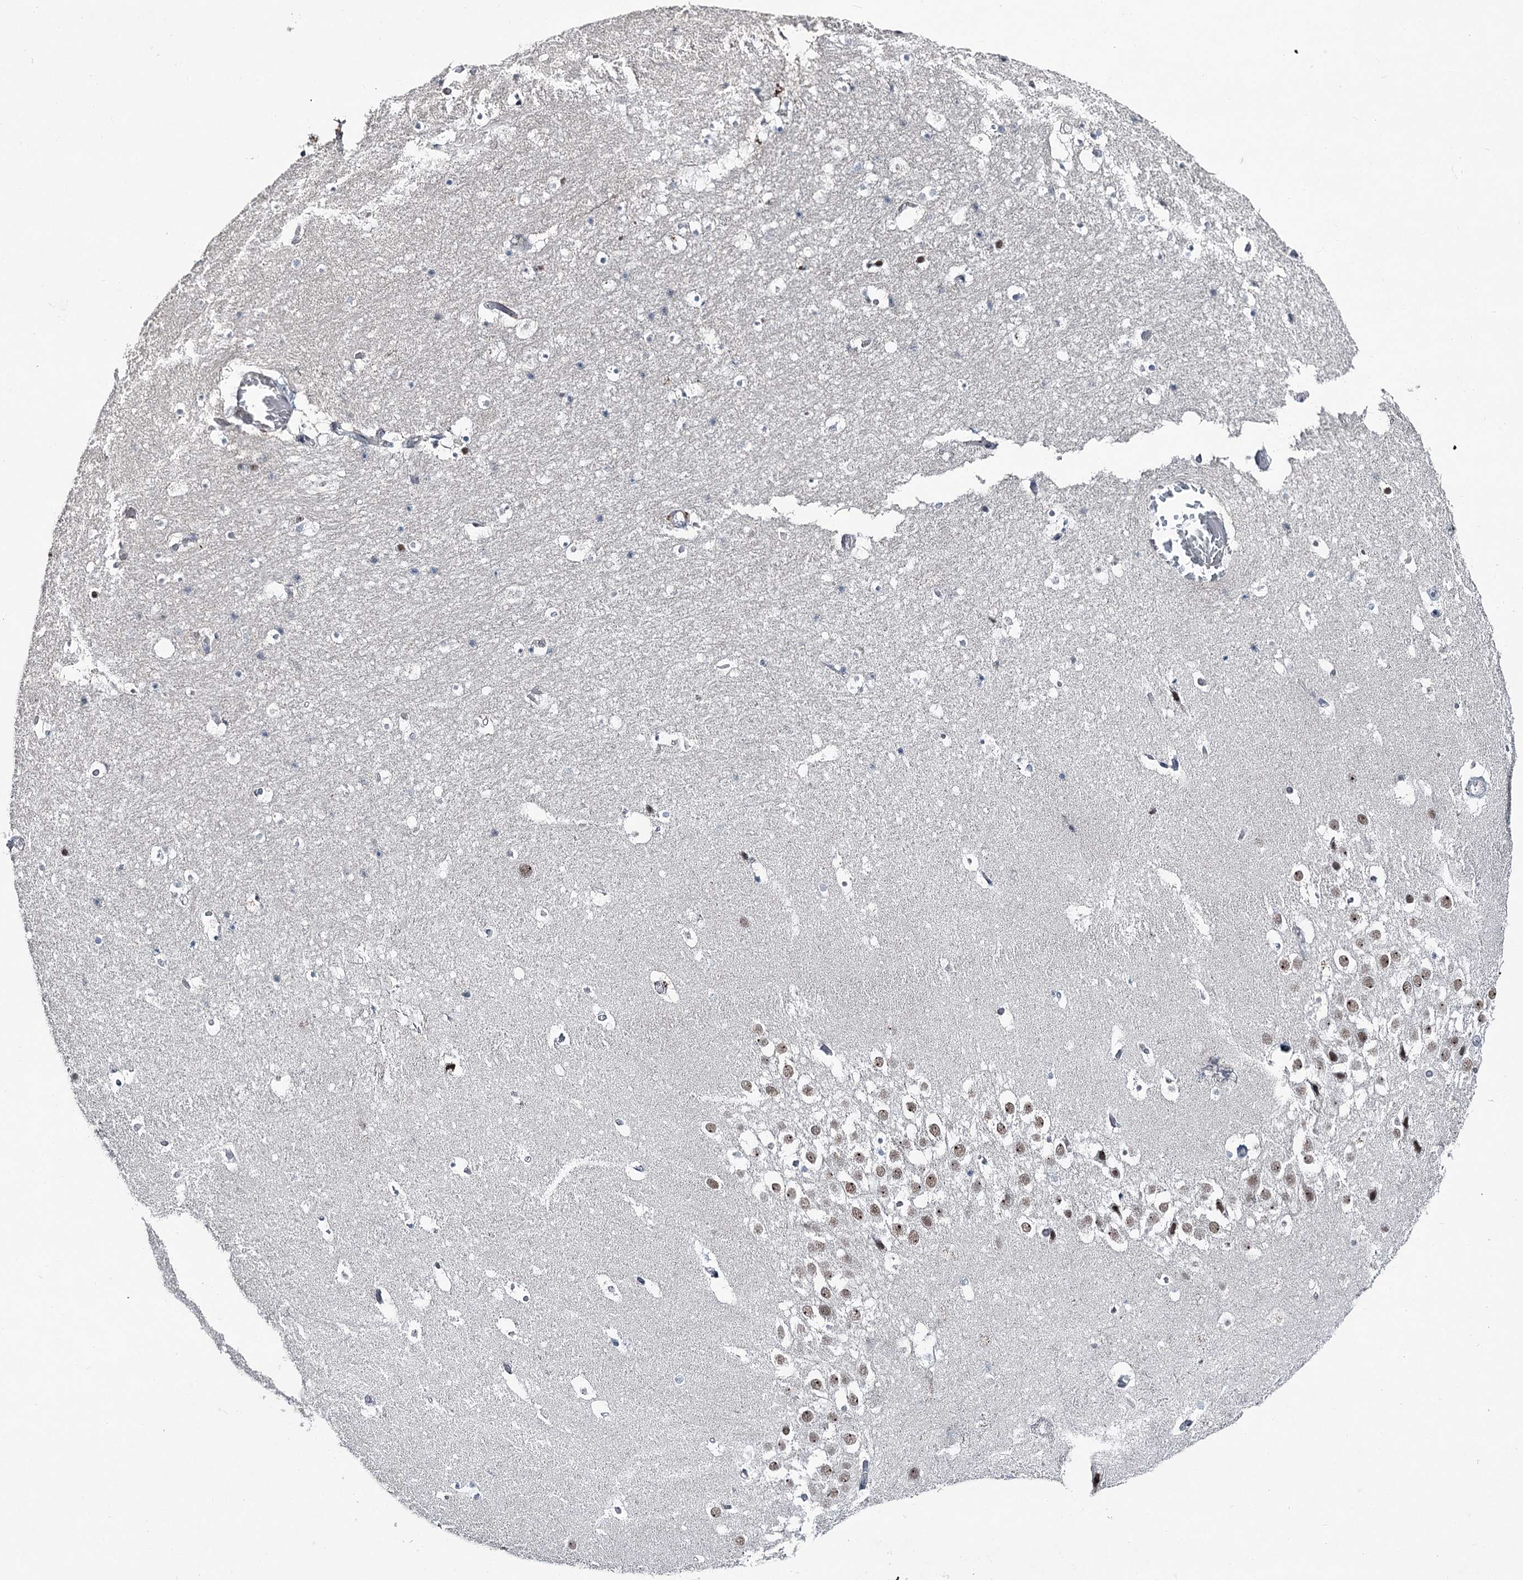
{"staining": {"intensity": "negative", "quantity": "none", "location": "none"}, "tissue": "hippocampus", "cell_type": "Glial cells", "image_type": "normal", "snomed": [{"axis": "morphology", "description": "Normal tissue, NOS"}, {"axis": "topography", "description": "Hippocampus"}], "caption": "A high-resolution image shows immunohistochemistry staining of unremarkable hippocampus, which demonstrates no significant expression in glial cells. (Stains: DAB (3,3'-diaminobenzidine) IHC with hematoxylin counter stain, Microscopy: brightfield microscopy at high magnification).", "gene": "FAM120B", "patient": {"sex": "female", "age": 52}}